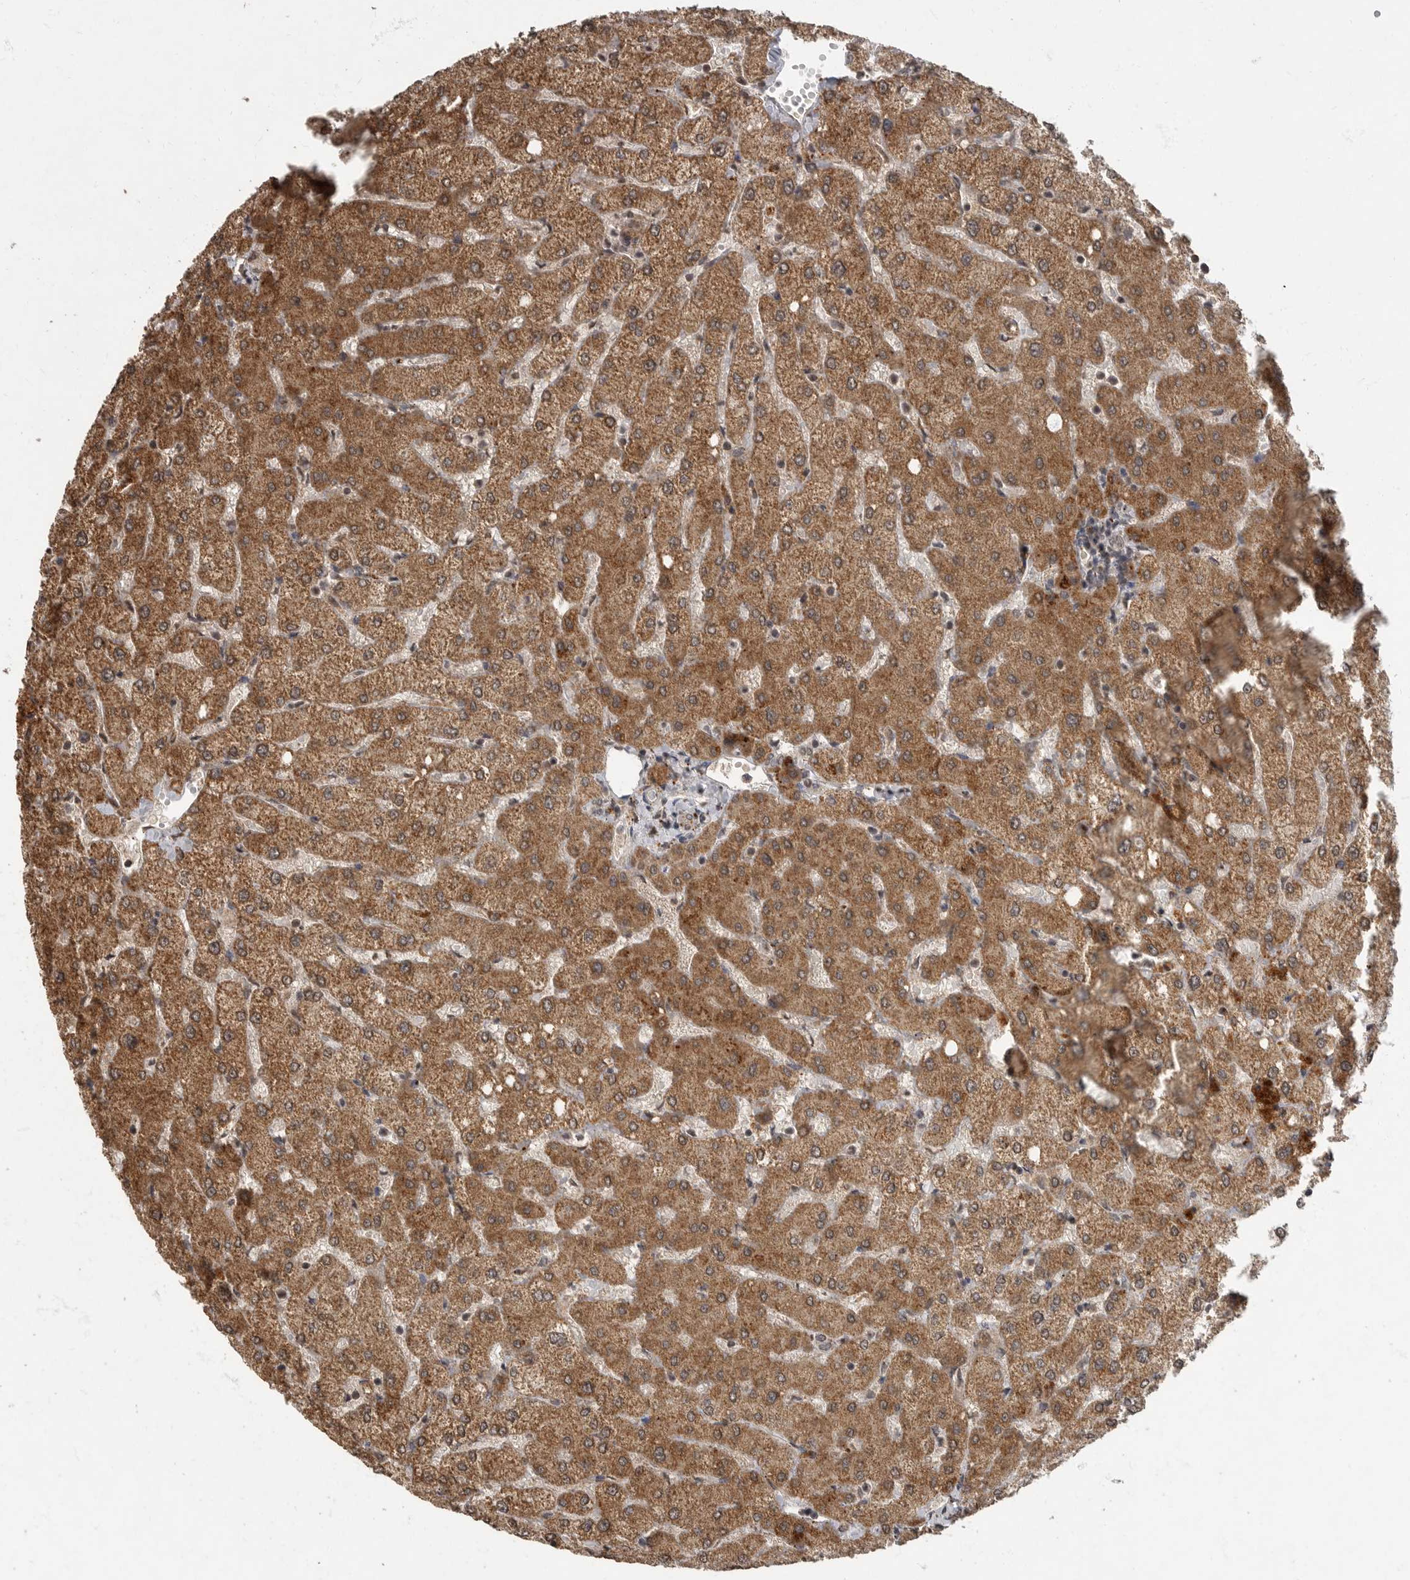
{"staining": {"intensity": "weak", "quantity": "<25%", "location": "cytoplasmic/membranous"}, "tissue": "liver", "cell_type": "Cholangiocytes", "image_type": "normal", "snomed": [{"axis": "morphology", "description": "Normal tissue, NOS"}, {"axis": "topography", "description": "Liver"}], "caption": "Immunohistochemistry (IHC) histopathology image of unremarkable human liver stained for a protein (brown), which exhibits no expression in cholangiocytes. (DAB (3,3'-diaminobenzidine) immunohistochemistry (IHC) visualized using brightfield microscopy, high magnification).", "gene": "MAFG", "patient": {"sex": "female", "age": 54}}